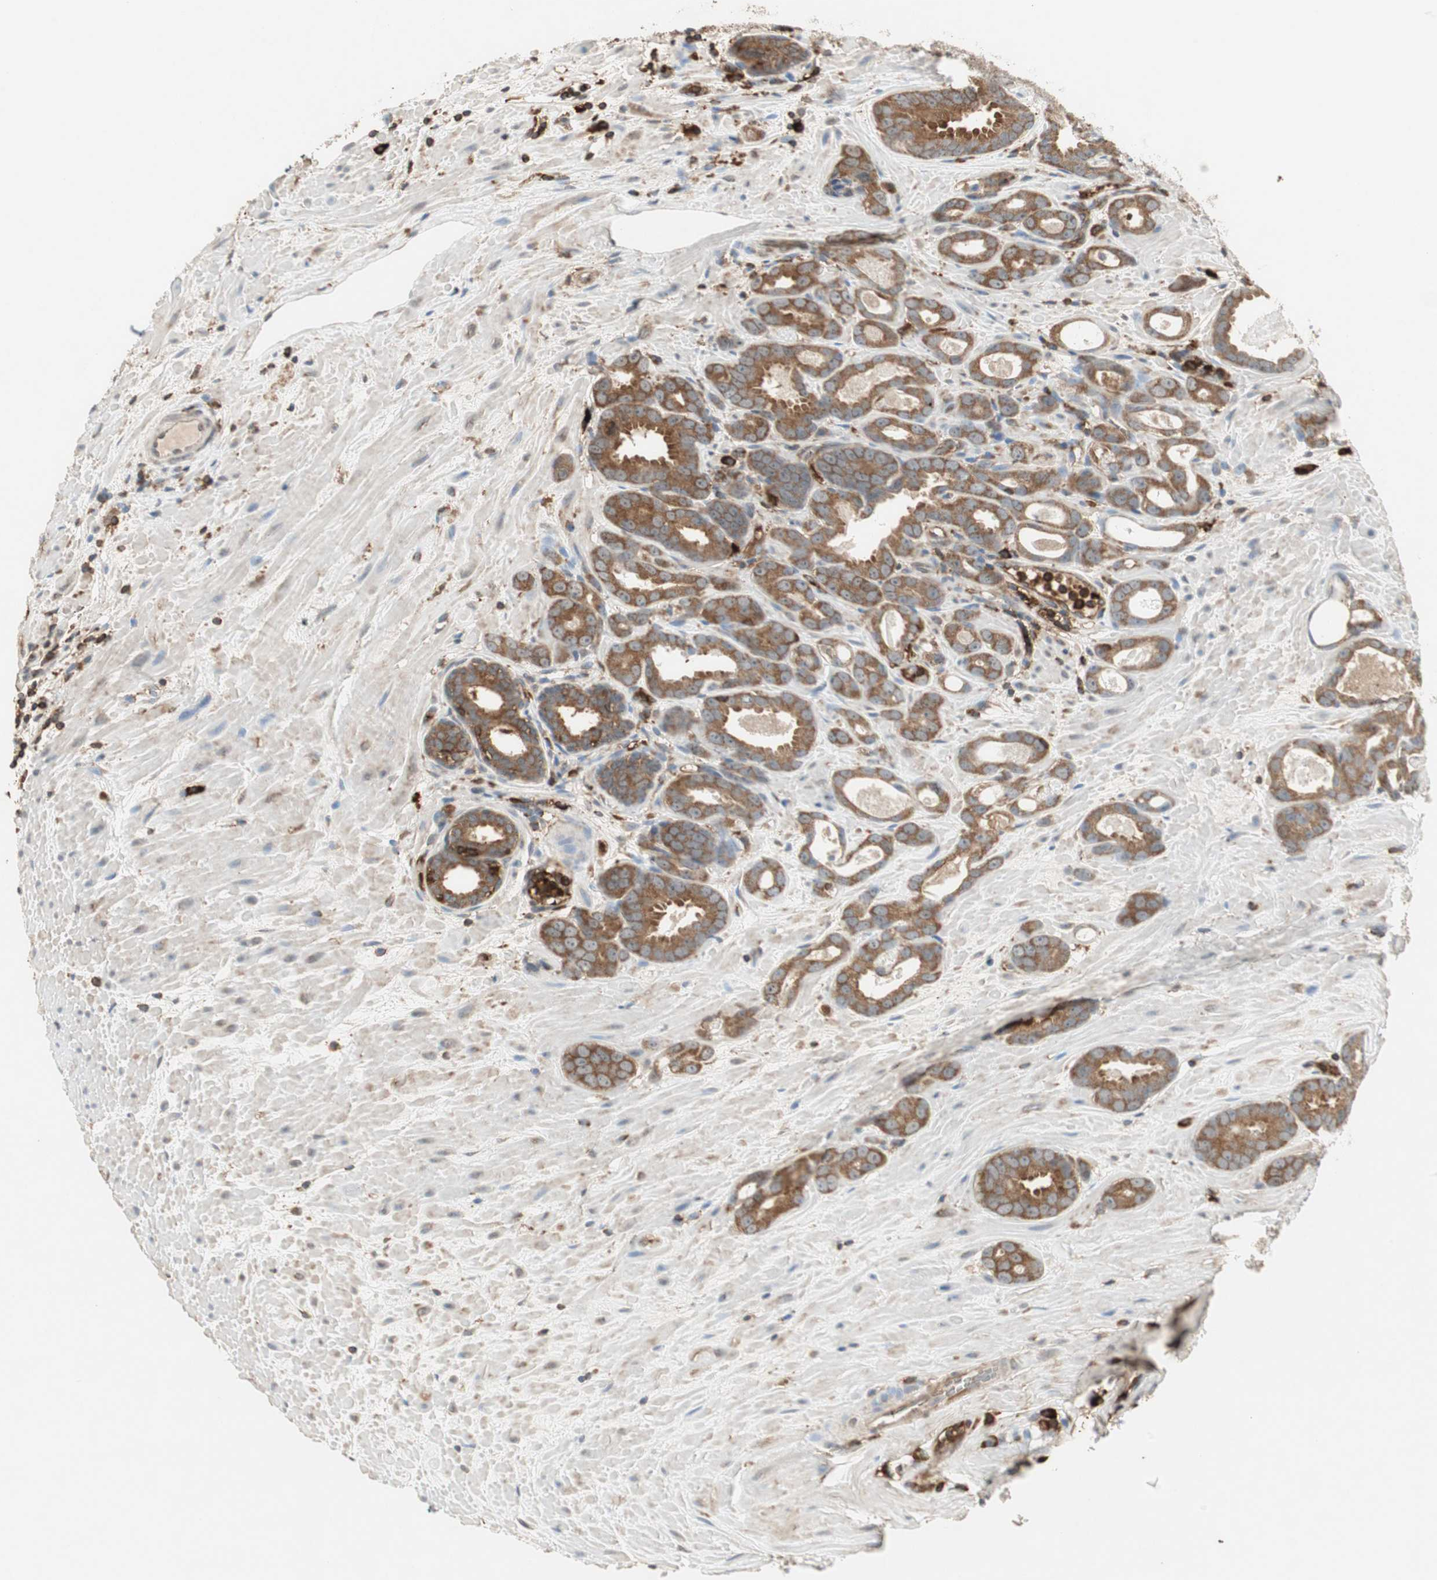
{"staining": {"intensity": "strong", "quantity": ">75%", "location": "cytoplasmic/membranous"}, "tissue": "prostate cancer", "cell_type": "Tumor cells", "image_type": "cancer", "snomed": [{"axis": "morphology", "description": "Adenocarcinoma, Low grade"}, {"axis": "topography", "description": "Prostate"}], "caption": "Prostate cancer stained with a protein marker shows strong staining in tumor cells.", "gene": "MMP3", "patient": {"sex": "male", "age": 57}}